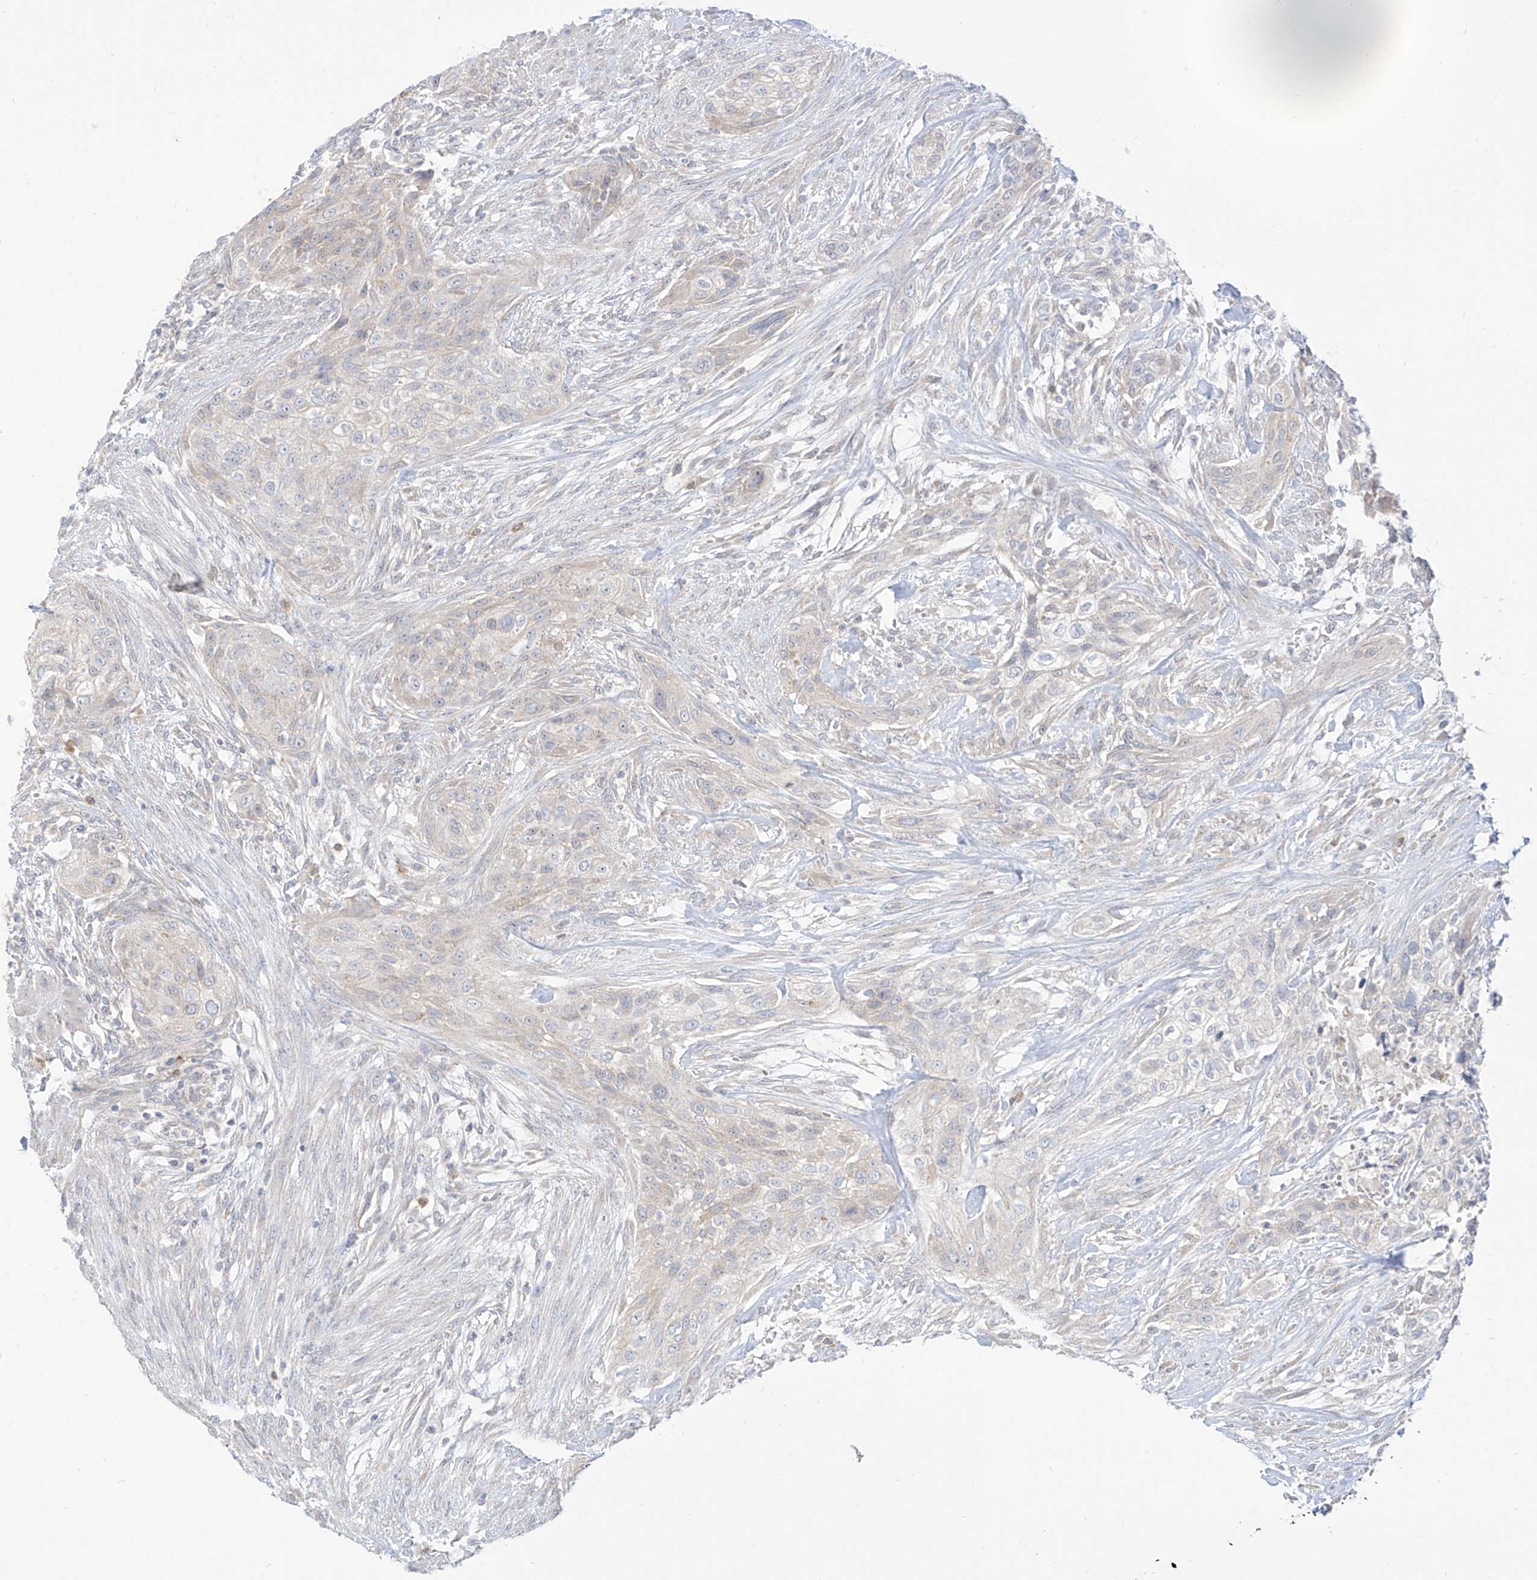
{"staining": {"intensity": "negative", "quantity": "none", "location": "none"}, "tissue": "urothelial cancer", "cell_type": "Tumor cells", "image_type": "cancer", "snomed": [{"axis": "morphology", "description": "Urothelial carcinoma, High grade"}, {"axis": "topography", "description": "Urinary bladder"}], "caption": "This is a micrograph of immunohistochemistry staining of urothelial cancer, which shows no staining in tumor cells.", "gene": "SYTL3", "patient": {"sex": "male", "age": 35}}